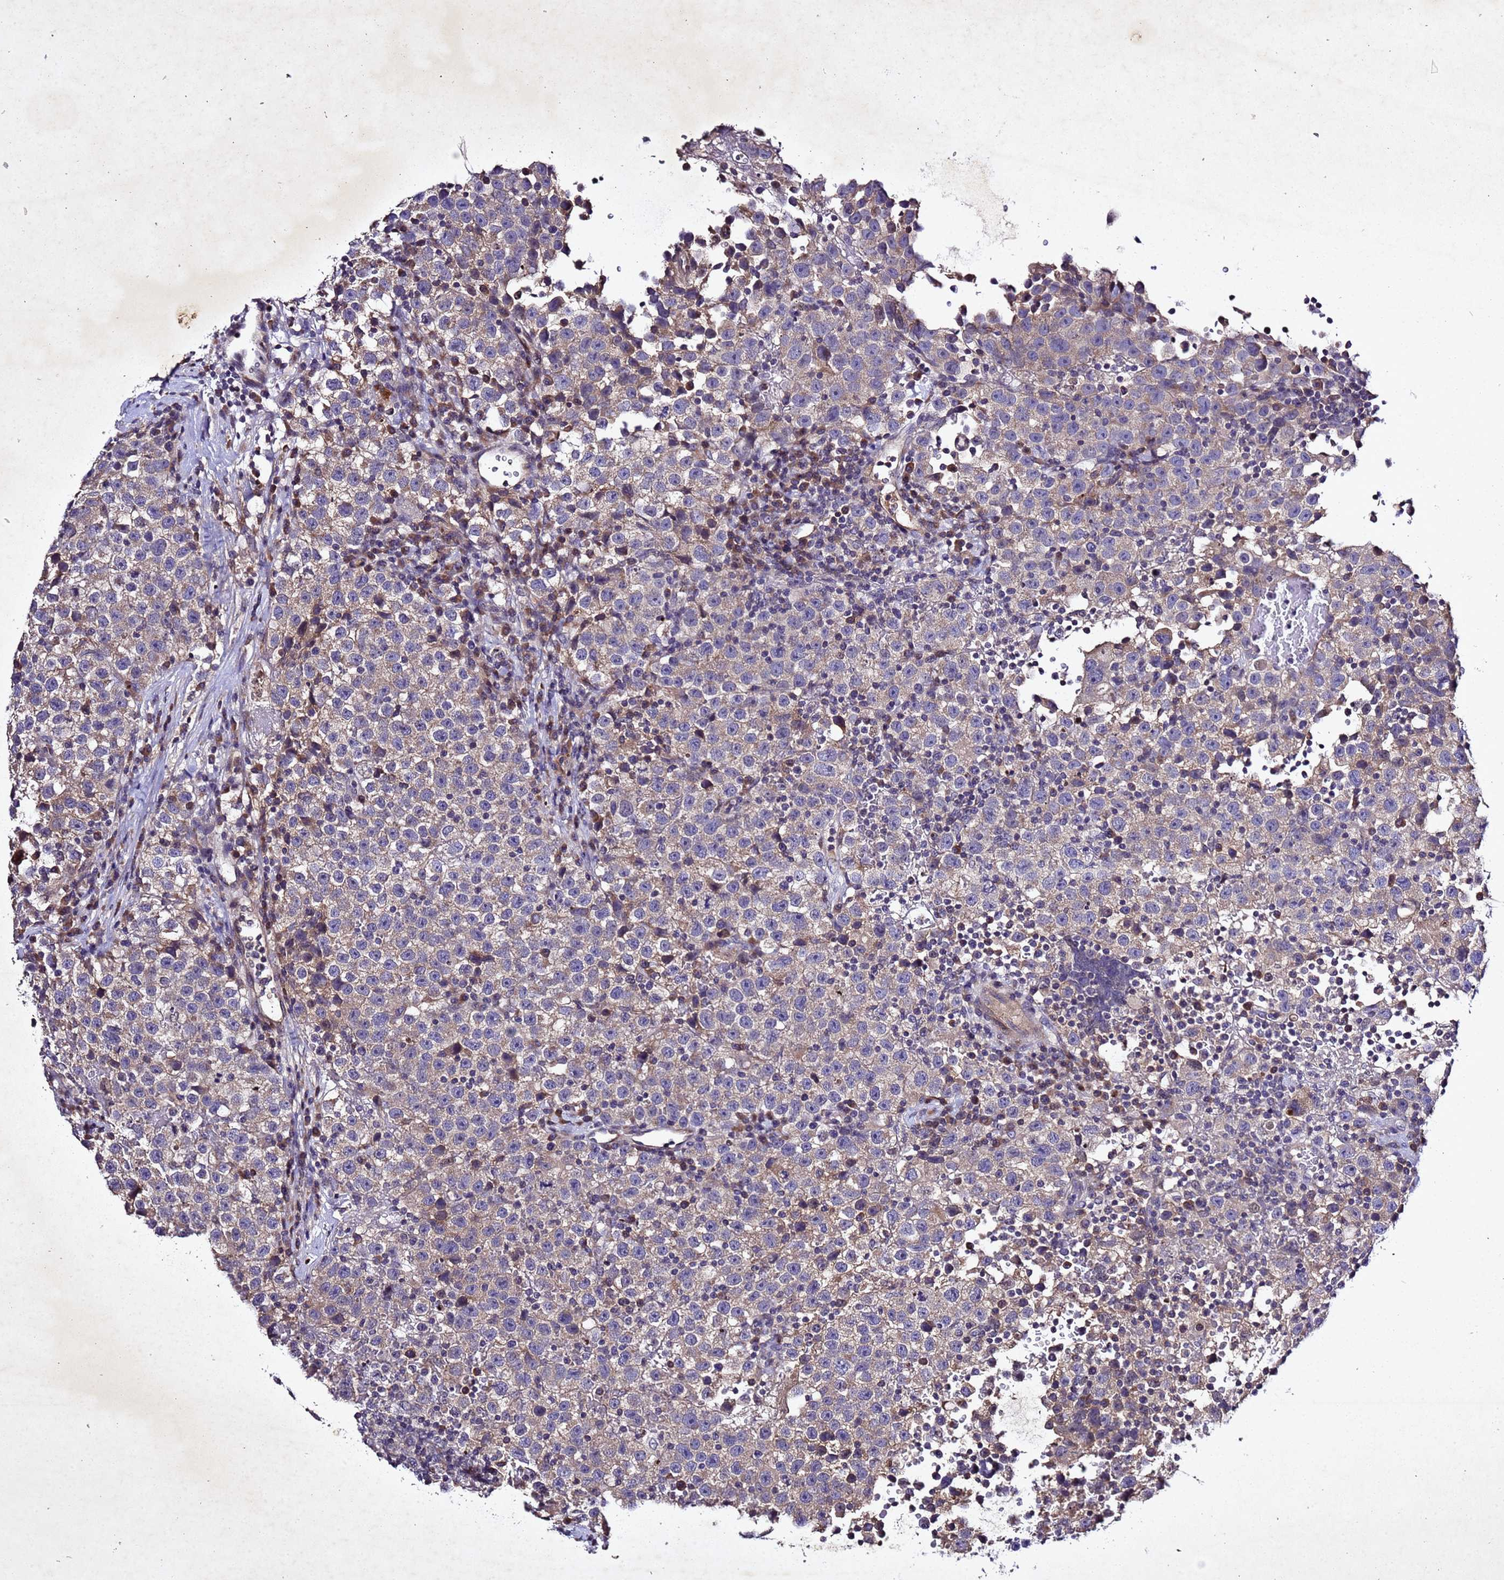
{"staining": {"intensity": "weak", "quantity": "25%-75%", "location": "cytoplasmic/membranous"}, "tissue": "testis cancer", "cell_type": "Tumor cells", "image_type": "cancer", "snomed": [{"axis": "morphology", "description": "Seminoma, NOS"}, {"axis": "topography", "description": "Testis"}], "caption": "This photomicrograph reveals immunohistochemistry staining of testis cancer (seminoma), with low weak cytoplasmic/membranous staining in about 25%-75% of tumor cells.", "gene": "SV2B", "patient": {"sex": "male", "age": 22}}